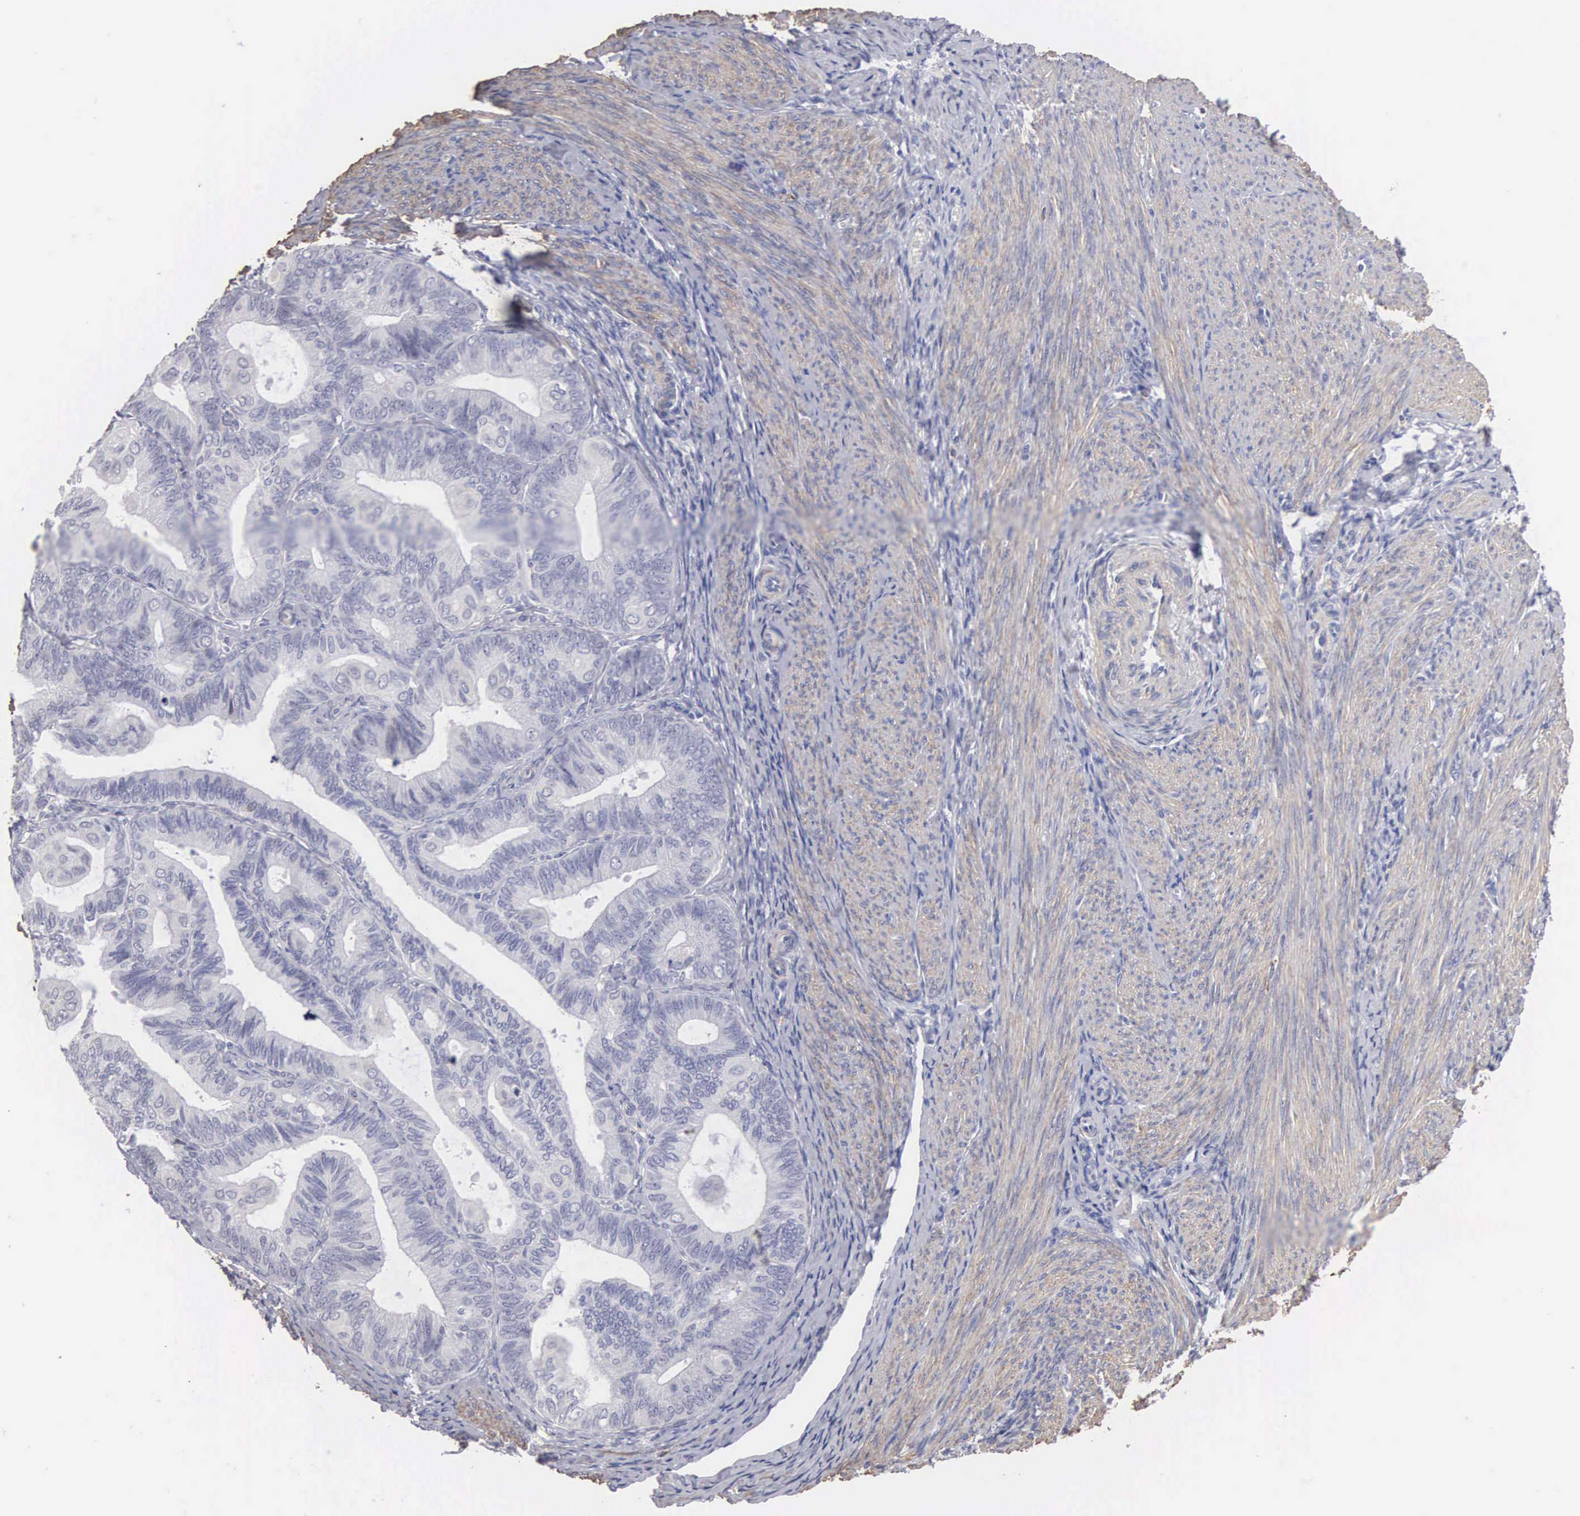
{"staining": {"intensity": "negative", "quantity": "none", "location": "none"}, "tissue": "endometrial cancer", "cell_type": "Tumor cells", "image_type": "cancer", "snomed": [{"axis": "morphology", "description": "Adenocarcinoma, NOS"}, {"axis": "topography", "description": "Endometrium"}], "caption": "An immunohistochemistry photomicrograph of adenocarcinoma (endometrial) is shown. There is no staining in tumor cells of adenocarcinoma (endometrial).", "gene": "ELFN2", "patient": {"sex": "female", "age": 63}}